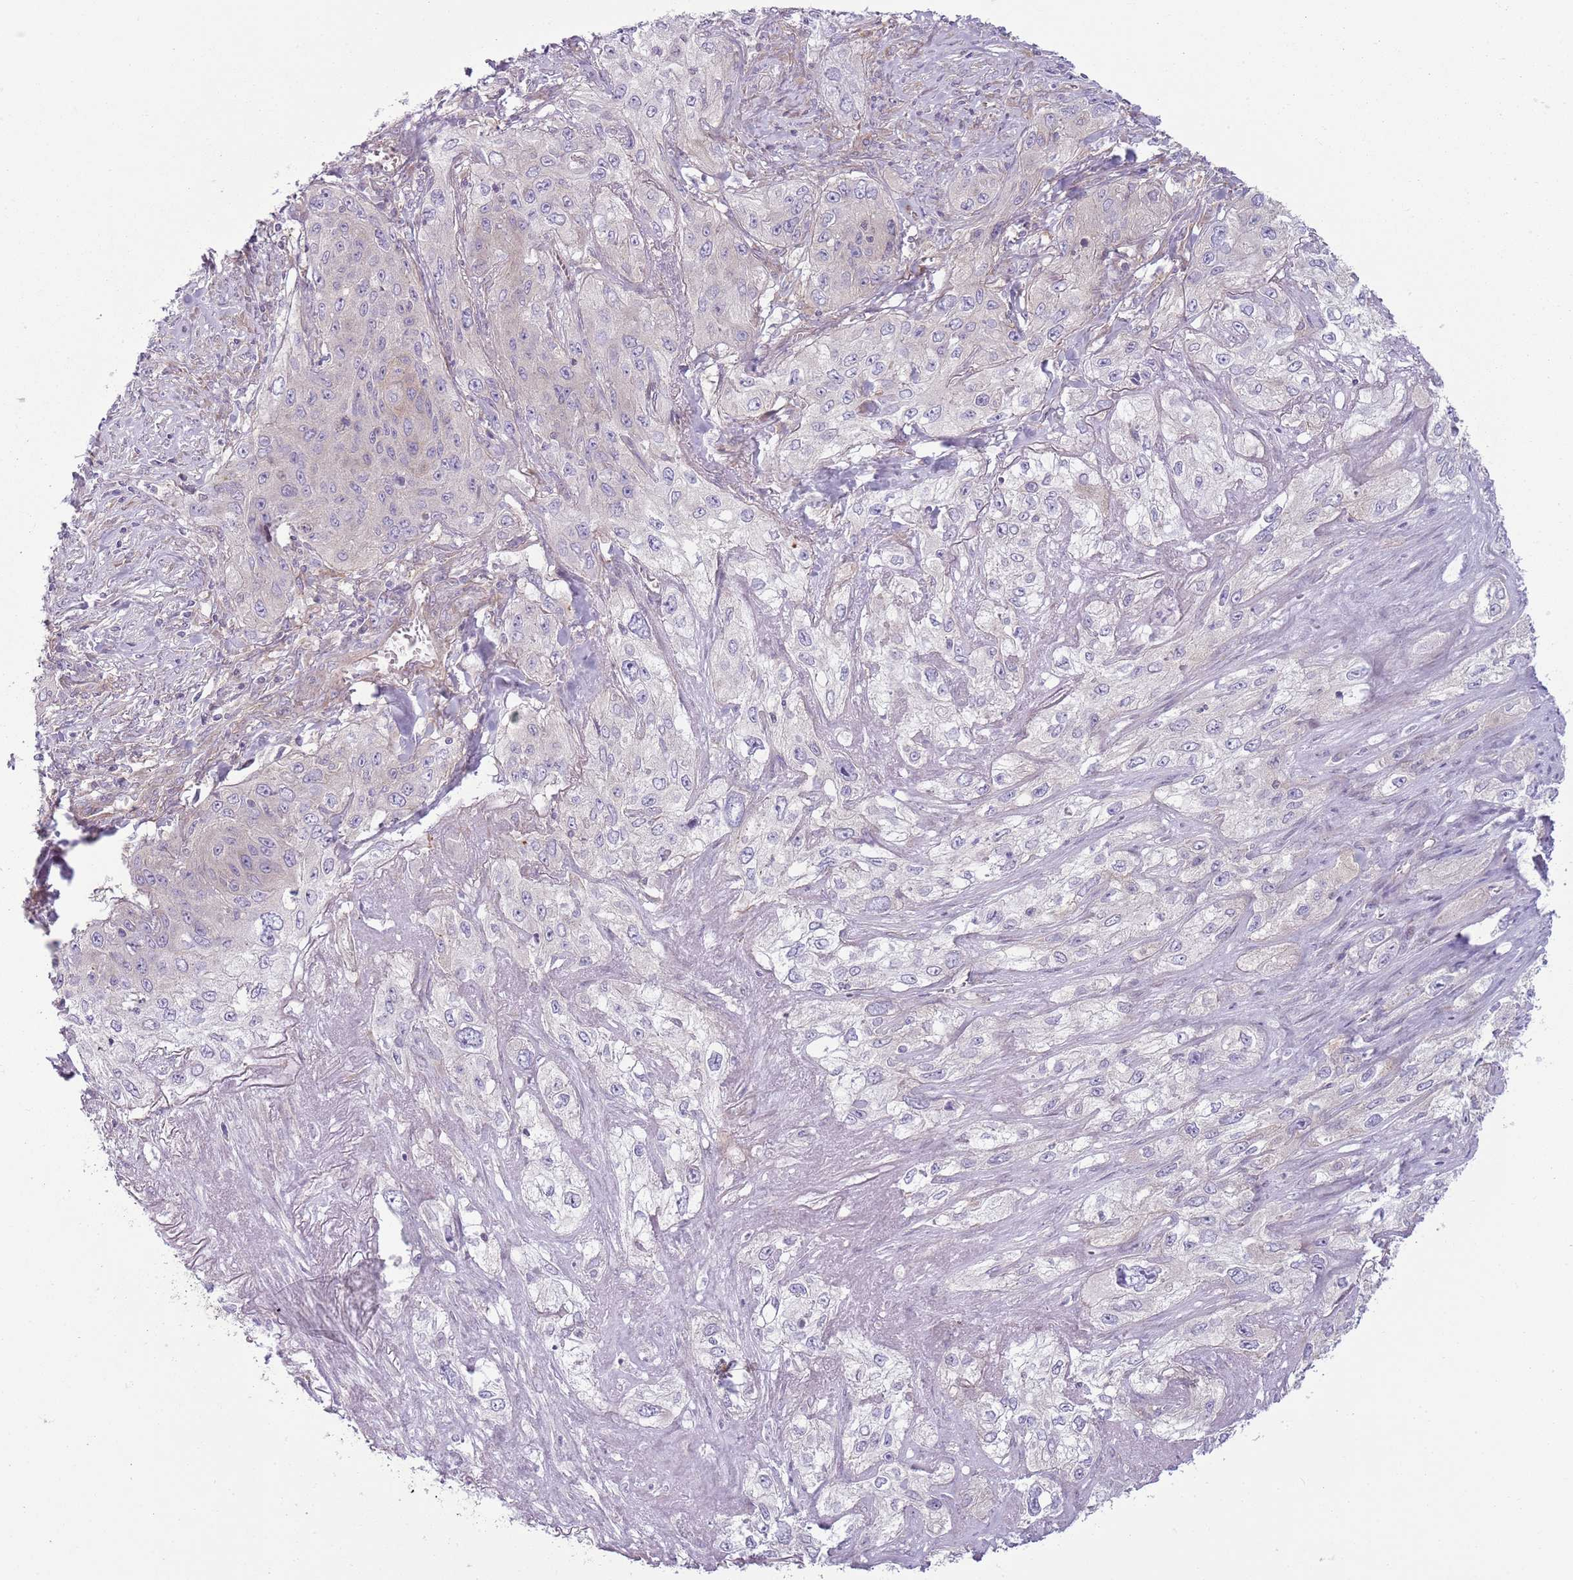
{"staining": {"intensity": "weak", "quantity": "<25%", "location": "cytoplasmic/membranous"}, "tissue": "lung cancer", "cell_type": "Tumor cells", "image_type": "cancer", "snomed": [{"axis": "morphology", "description": "Squamous cell carcinoma, NOS"}, {"axis": "topography", "description": "Lung"}], "caption": "Immunohistochemistry of lung squamous cell carcinoma displays no positivity in tumor cells.", "gene": "SNX1", "patient": {"sex": "female", "age": 69}}